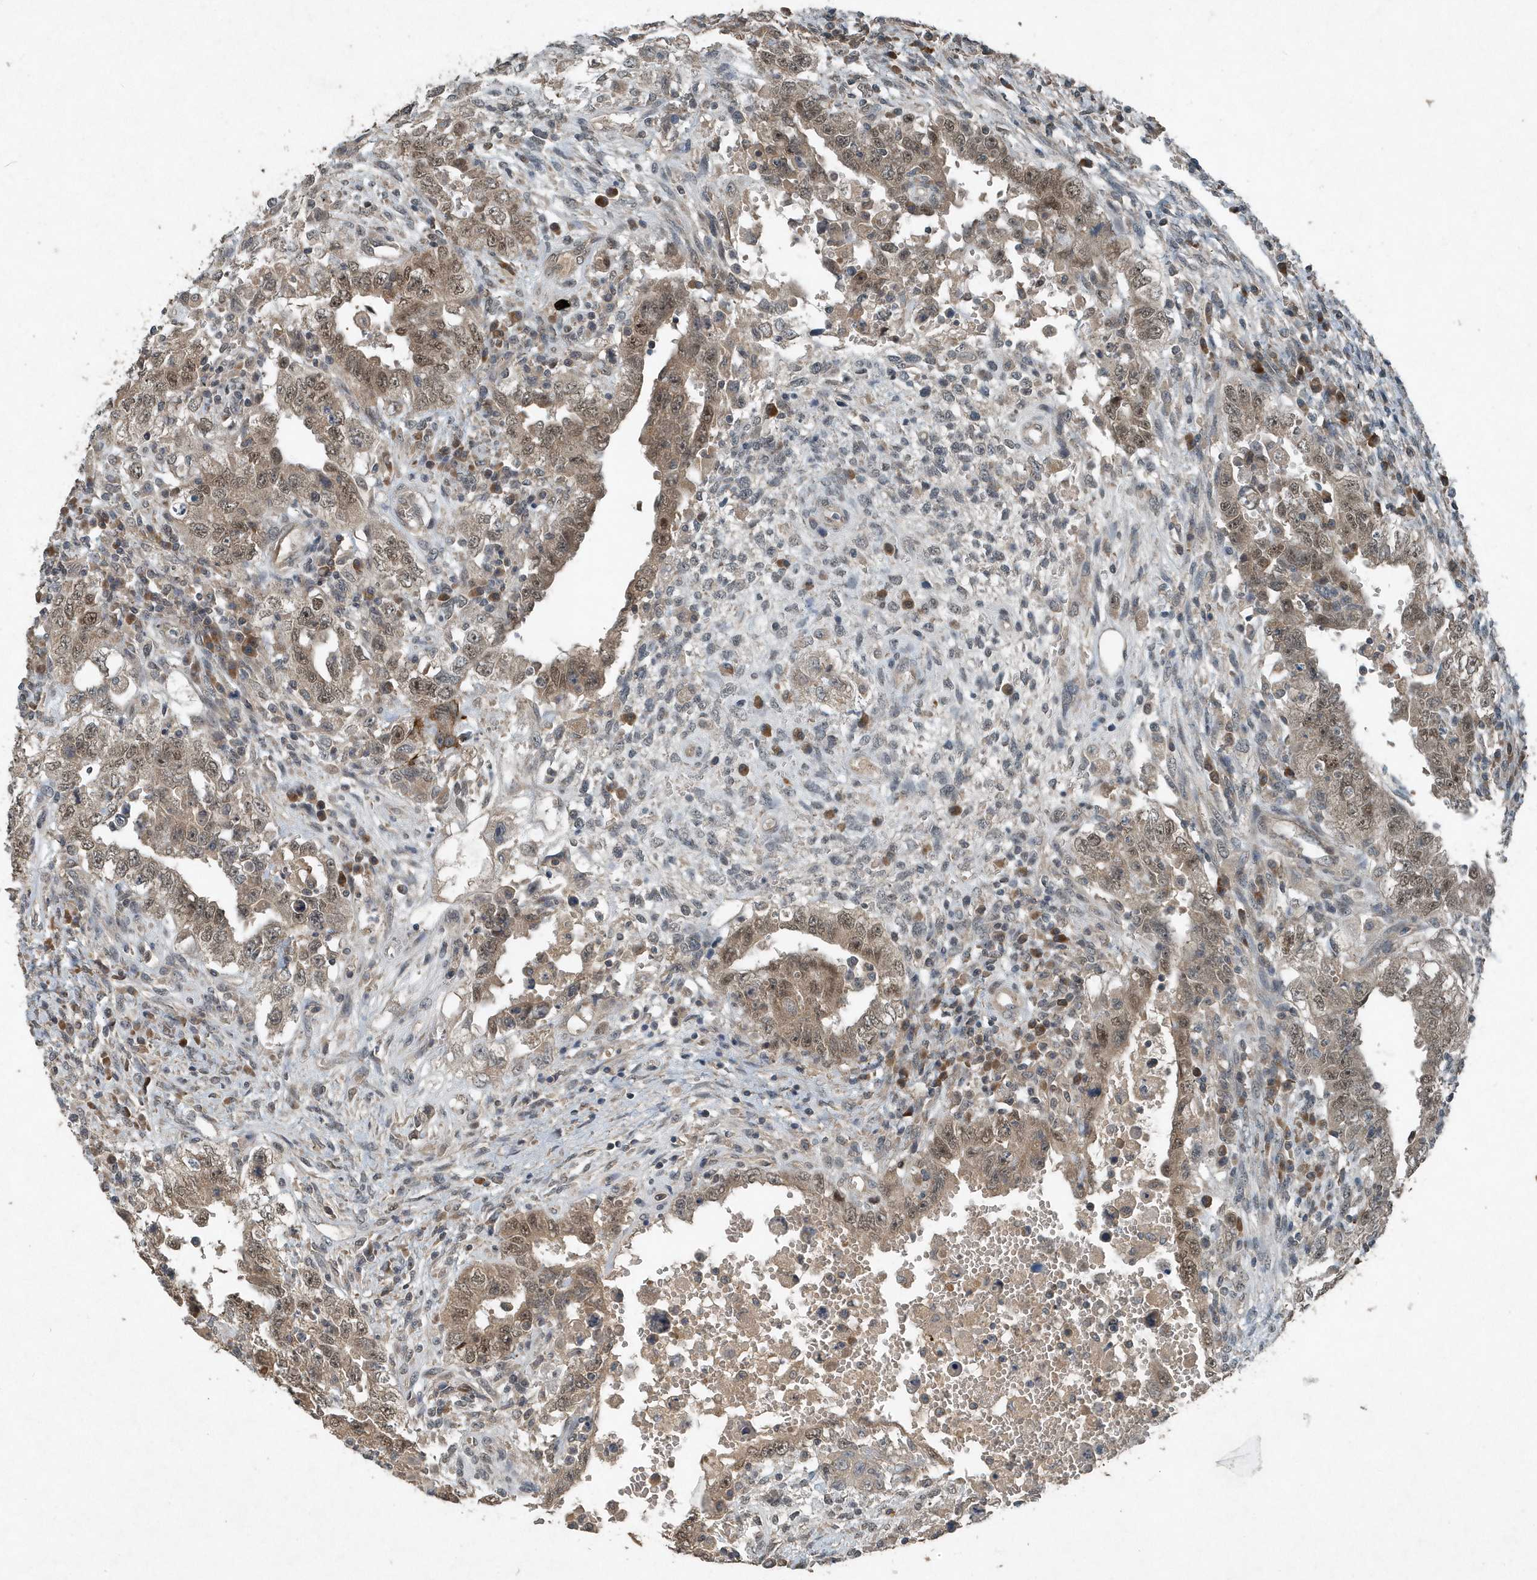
{"staining": {"intensity": "moderate", "quantity": "25%-75%", "location": "cytoplasmic/membranous,nuclear"}, "tissue": "testis cancer", "cell_type": "Tumor cells", "image_type": "cancer", "snomed": [{"axis": "morphology", "description": "Carcinoma, Embryonal, NOS"}, {"axis": "topography", "description": "Testis"}], "caption": "Brown immunohistochemical staining in human testis cancer displays moderate cytoplasmic/membranous and nuclear expression in approximately 25%-75% of tumor cells.", "gene": "SCFD2", "patient": {"sex": "male", "age": 26}}